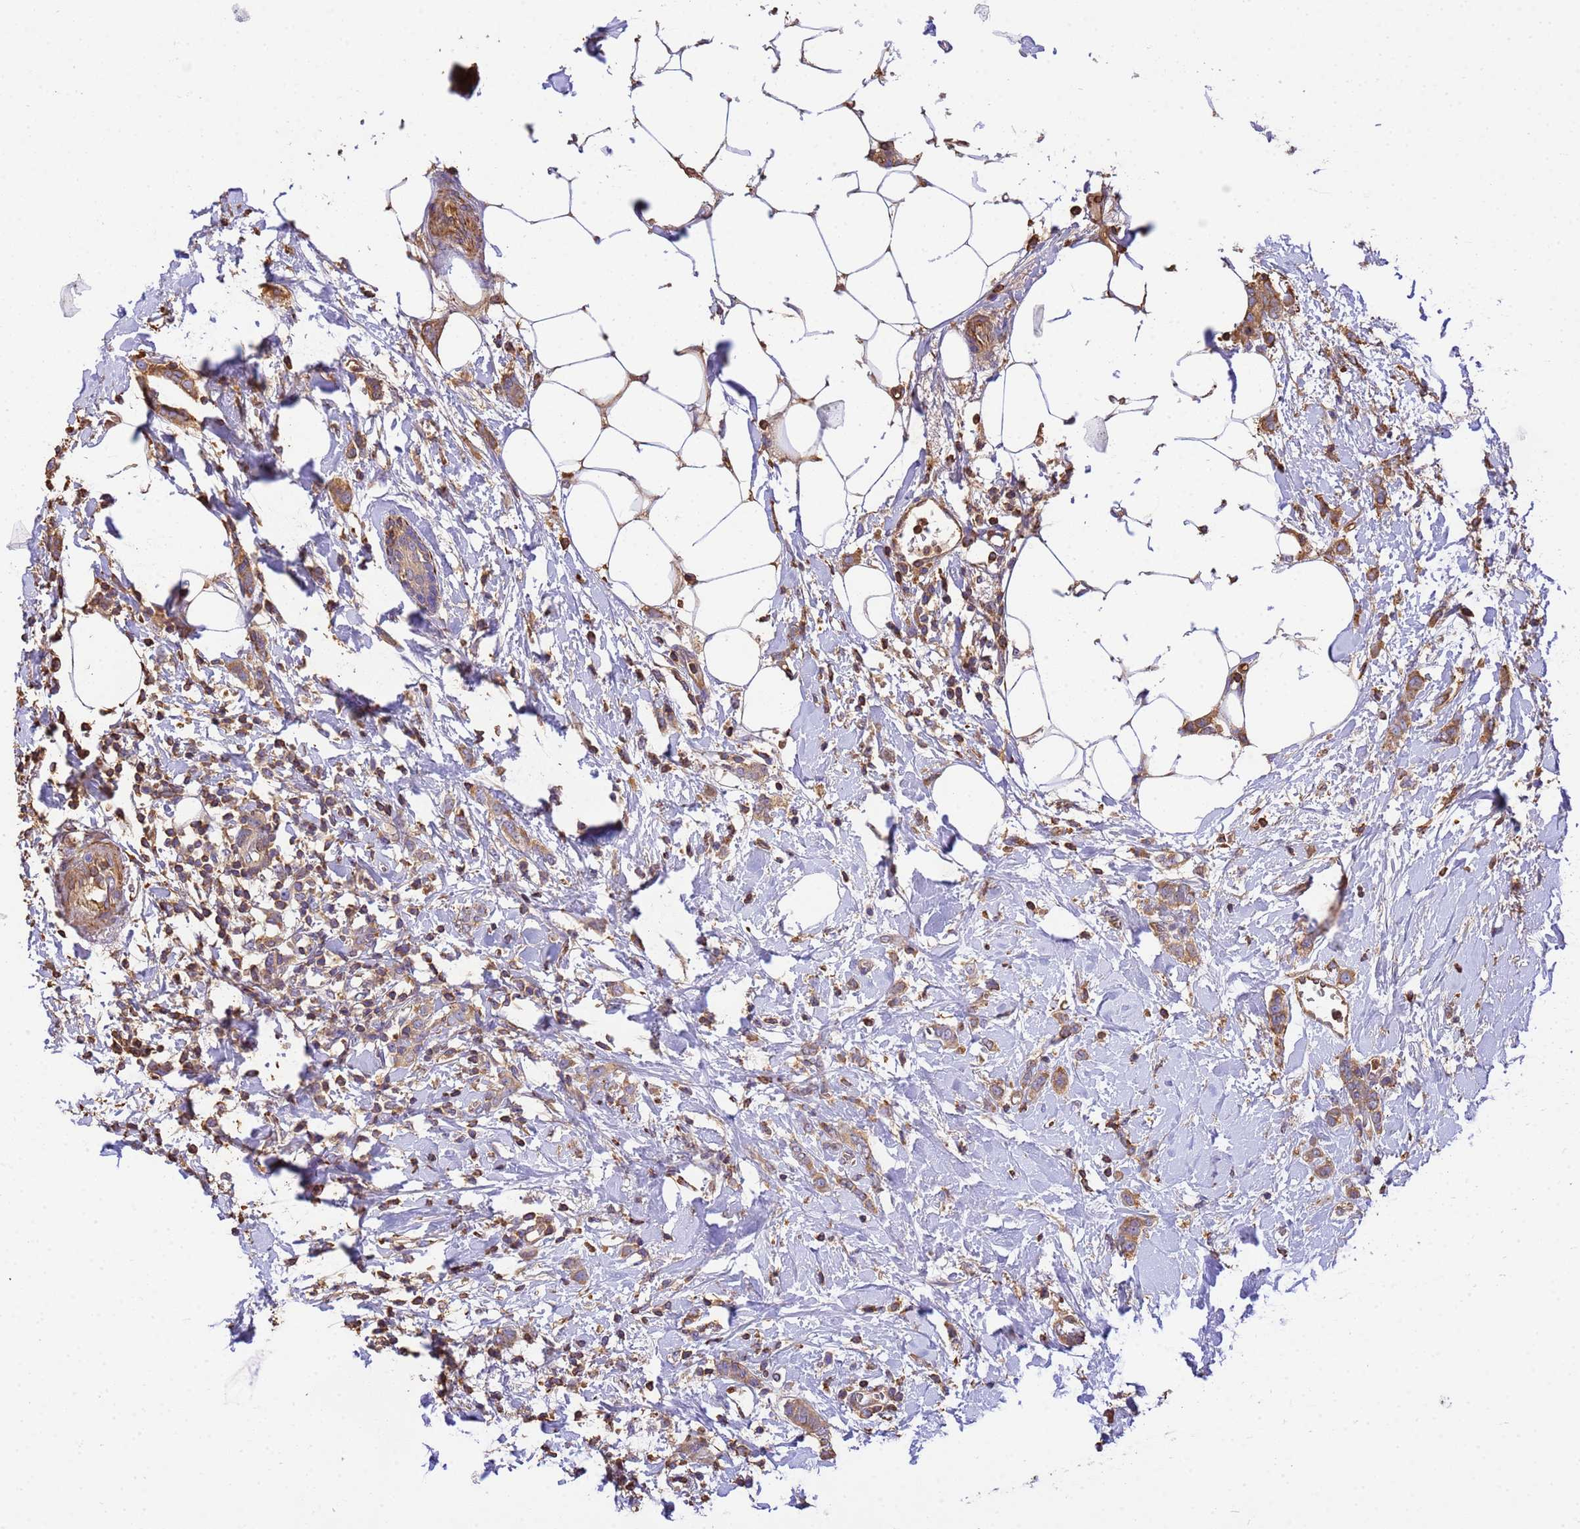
{"staining": {"intensity": "moderate", "quantity": ">75%", "location": "cytoplasmic/membranous"}, "tissue": "breast cancer", "cell_type": "Tumor cells", "image_type": "cancer", "snomed": [{"axis": "morphology", "description": "Duct carcinoma"}, {"axis": "topography", "description": "Breast"}], "caption": "Tumor cells demonstrate medium levels of moderate cytoplasmic/membranous expression in approximately >75% of cells in breast invasive ductal carcinoma.", "gene": "WDR64", "patient": {"sex": "female", "age": 72}}